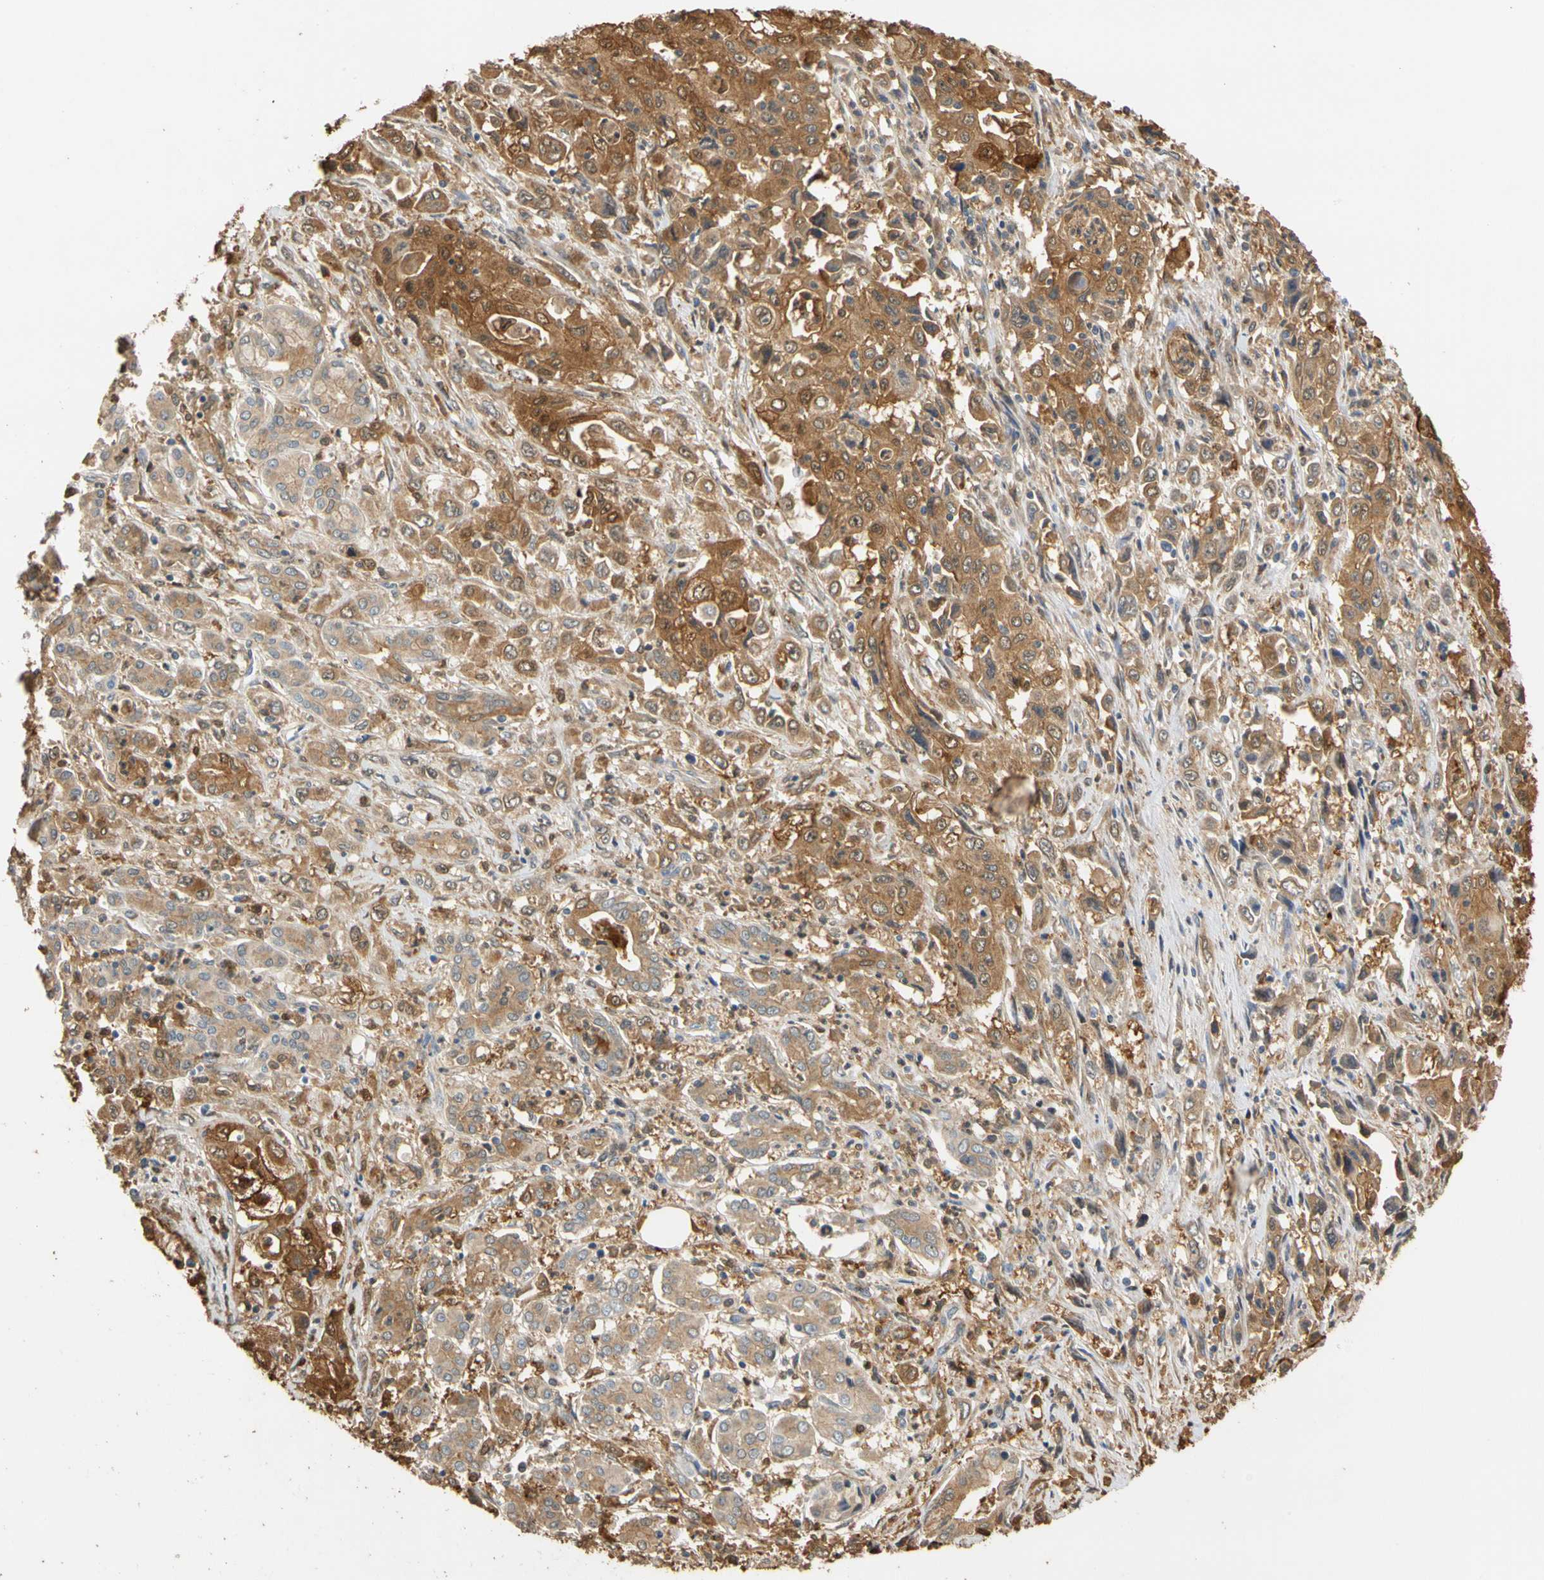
{"staining": {"intensity": "strong", "quantity": ">75%", "location": "cytoplasmic/membranous"}, "tissue": "pancreatic cancer", "cell_type": "Tumor cells", "image_type": "cancer", "snomed": [{"axis": "morphology", "description": "Adenocarcinoma, NOS"}, {"axis": "topography", "description": "Pancreas"}], "caption": "Immunohistochemistry micrograph of neoplastic tissue: pancreatic adenocarcinoma stained using immunohistochemistry (IHC) exhibits high levels of strong protein expression localized specifically in the cytoplasmic/membranous of tumor cells, appearing as a cytoplasmic/membranous brown color.", "gene": "GPSM2", "patient": {"sex": "male", "age": 70}}